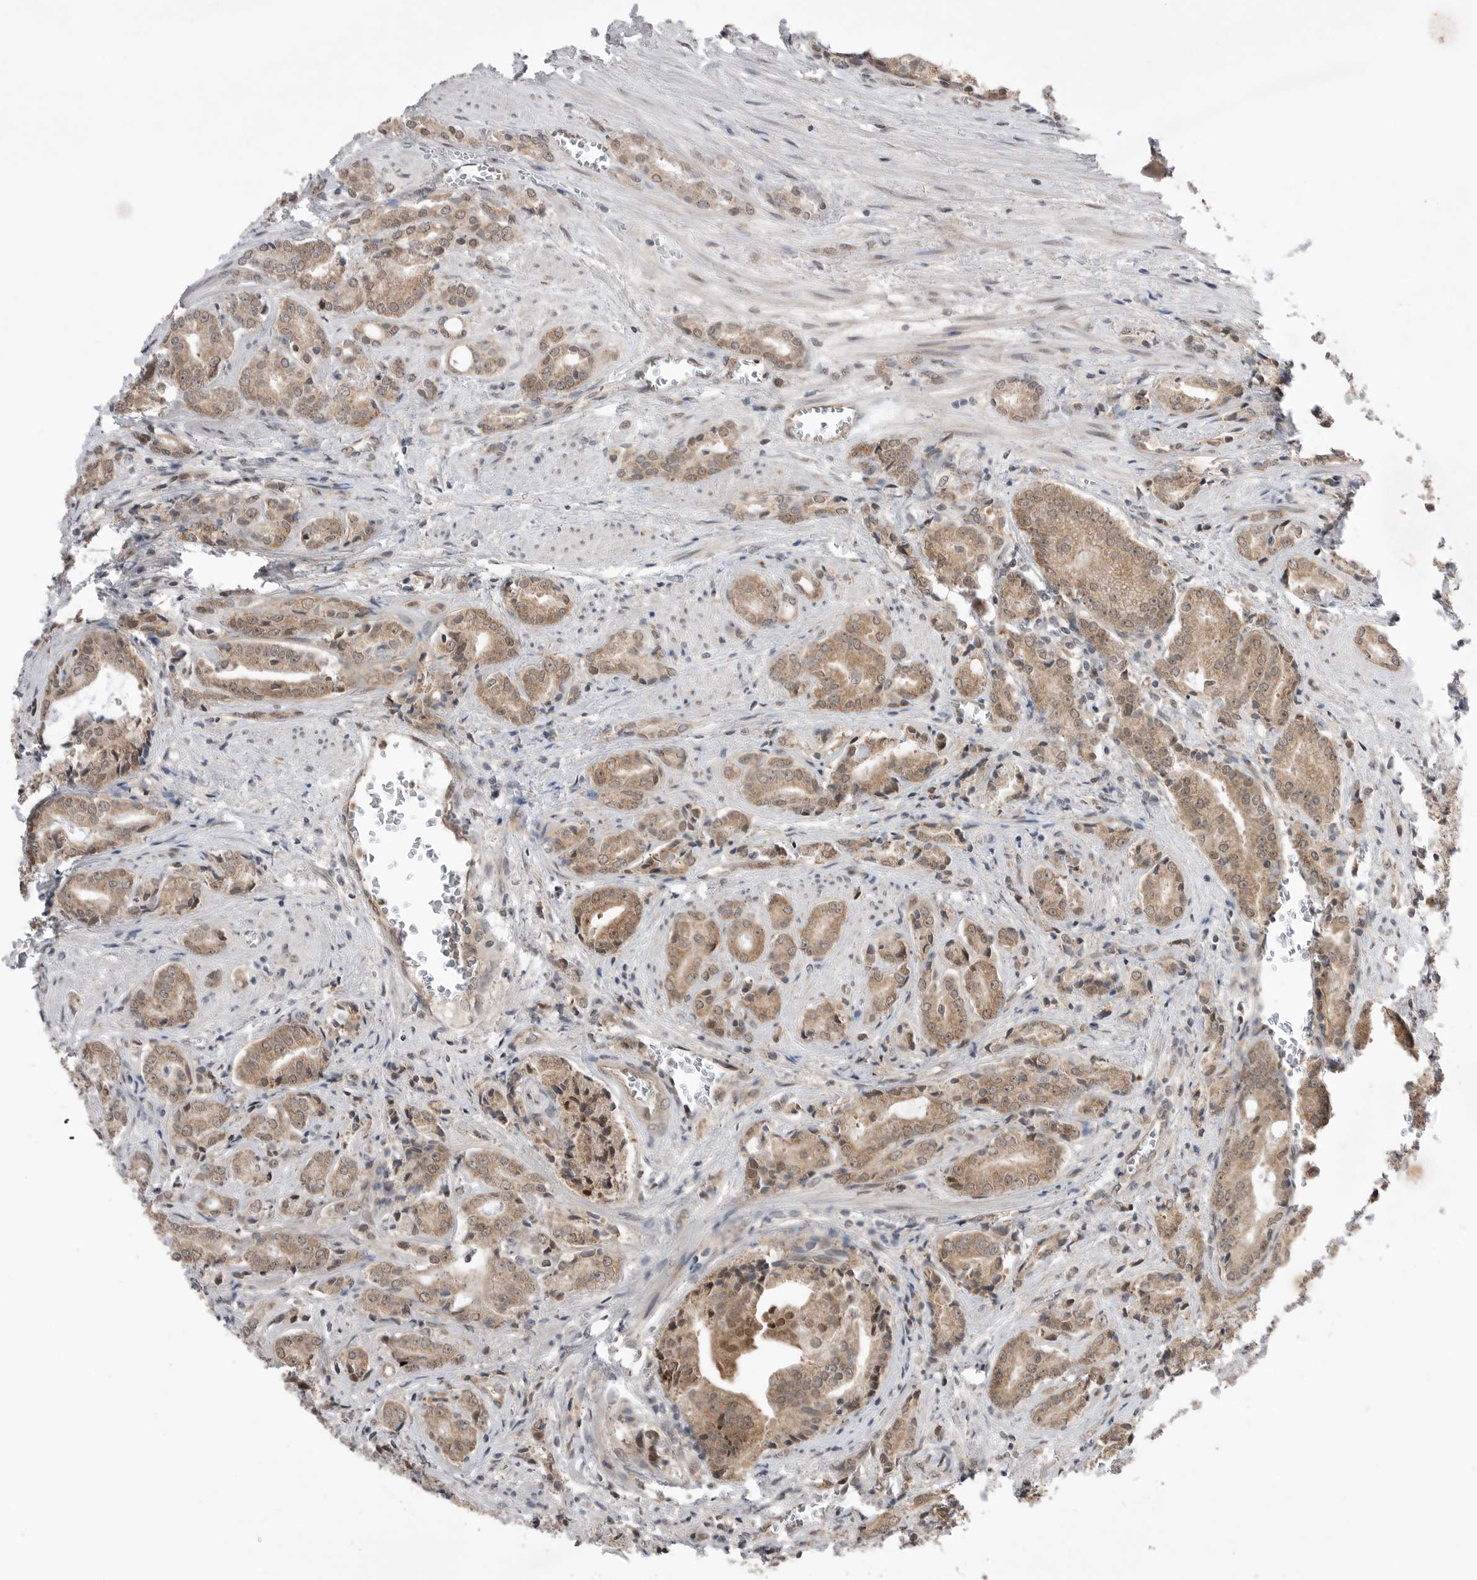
{"staining": {"intensity": "moderate", "quantity": ">75%", "location": "cytoplasmic/membranous"}, "tissue": "prostate cancer", "cell_type": "Tumor cells", "image_type": "cancer", "snomed": [{"axis": "morphology", "description": "Adenocarcinoma, High grade"}, {"axis": "topography", "description": "Prostate"}], "caption": "High-grade adenocarcinoma (prostate) stained with IHC exhibits moderate cytoplasmic/membranous expression in about >75% of tumor cells. (IHC, brightfield microscopy, high magnification).", "gene": "NTAQ1", "patient": {"sex": "male", "age": 57}}